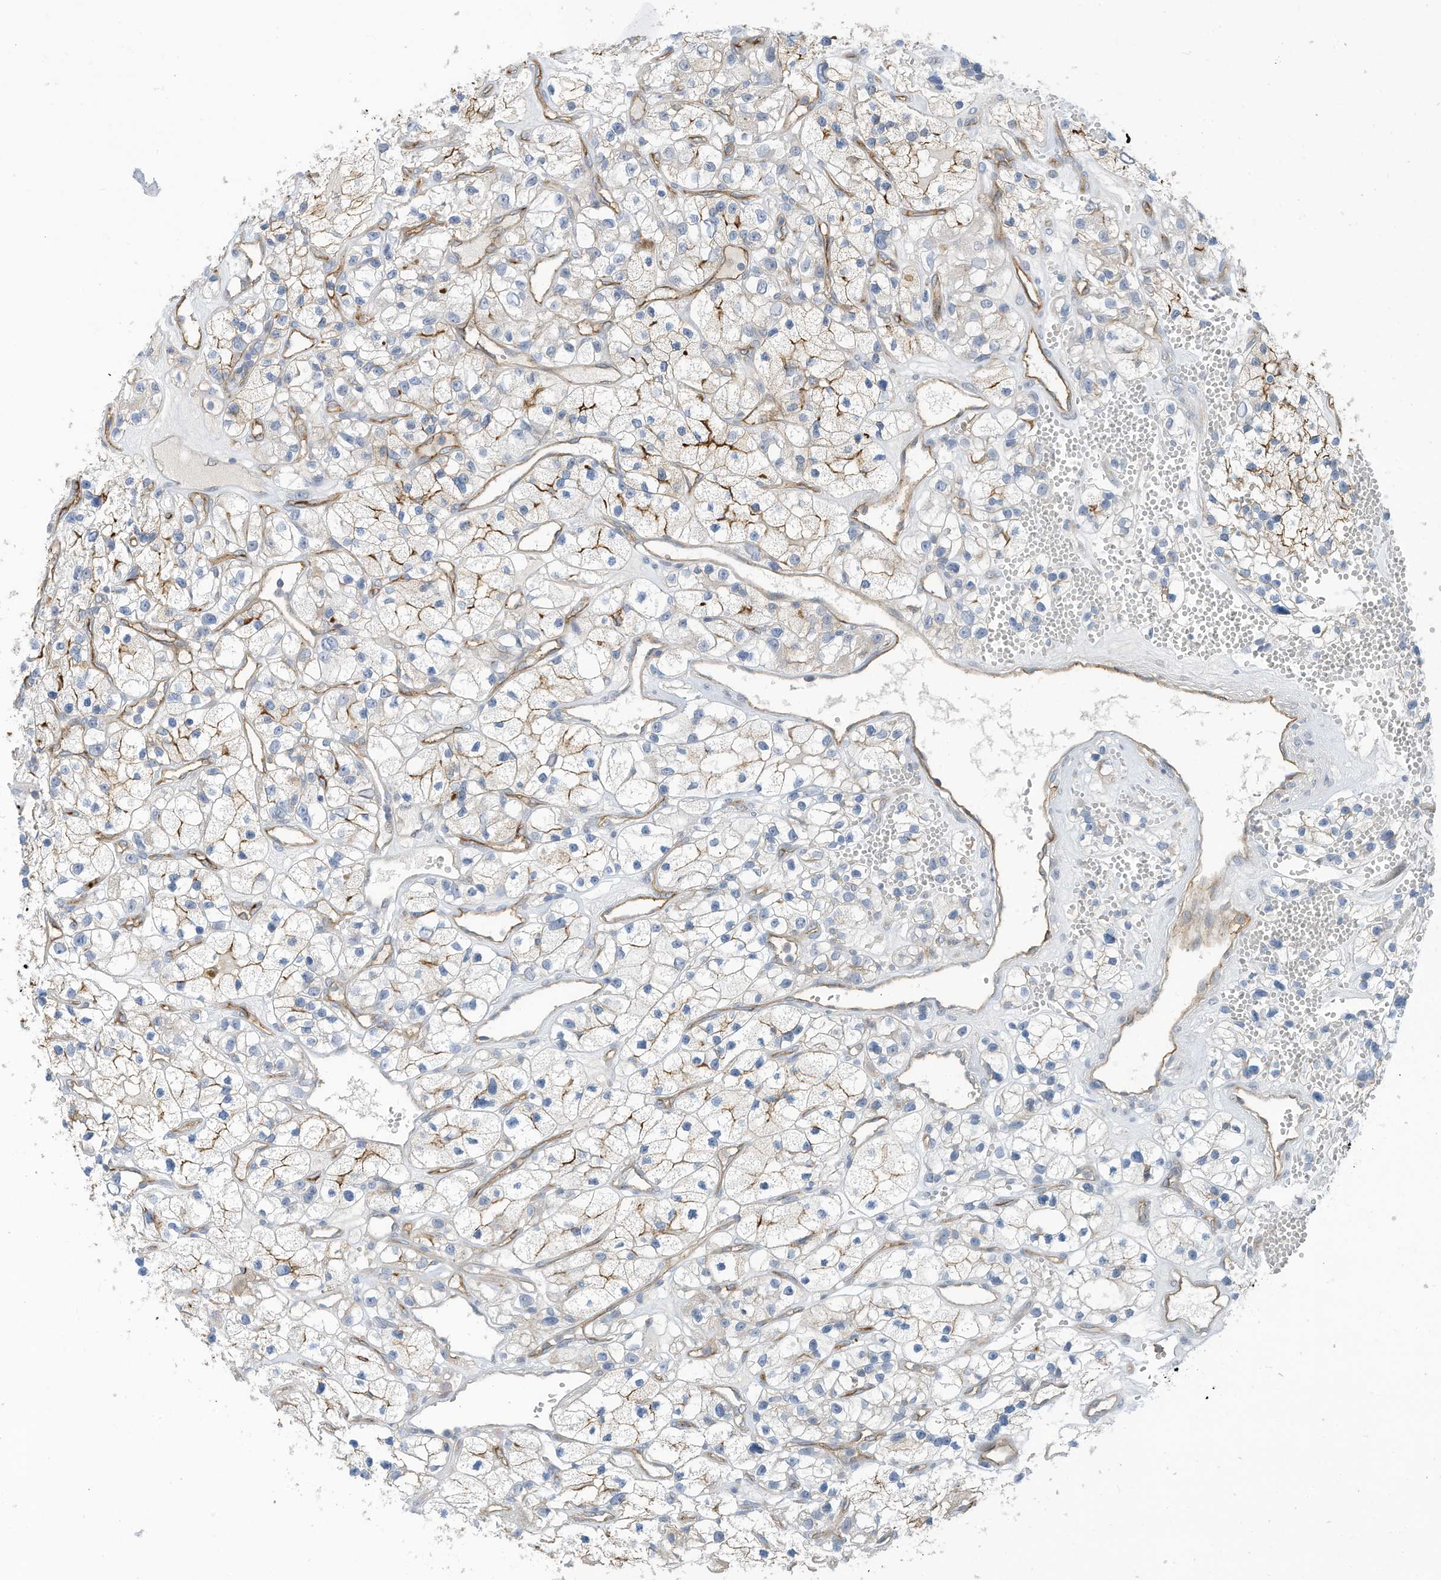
{"staining": {"intensity": "moderate", "quantity": "<25%", "location": "cytoplasmic/membranous"}, "tissue": "renal cancer", "cell_type": "Tumor cells", "image_type": "cancer", "snomed": [{"axis": "morphology", "description": "Adenocarcinoma, NOS"}, {"axis": "topography", "description": "Kidney"}], "caption": "Adenocarcinoma (renal) stained for a protein displays moderate cytoplasmic/membranous positivity in tumor cells. Immunohistochemistry stains the protein in brown and the nuclei are stained blue.", "gene": "SLC1A5", "patient": {"sex": "female", "age": 57}}